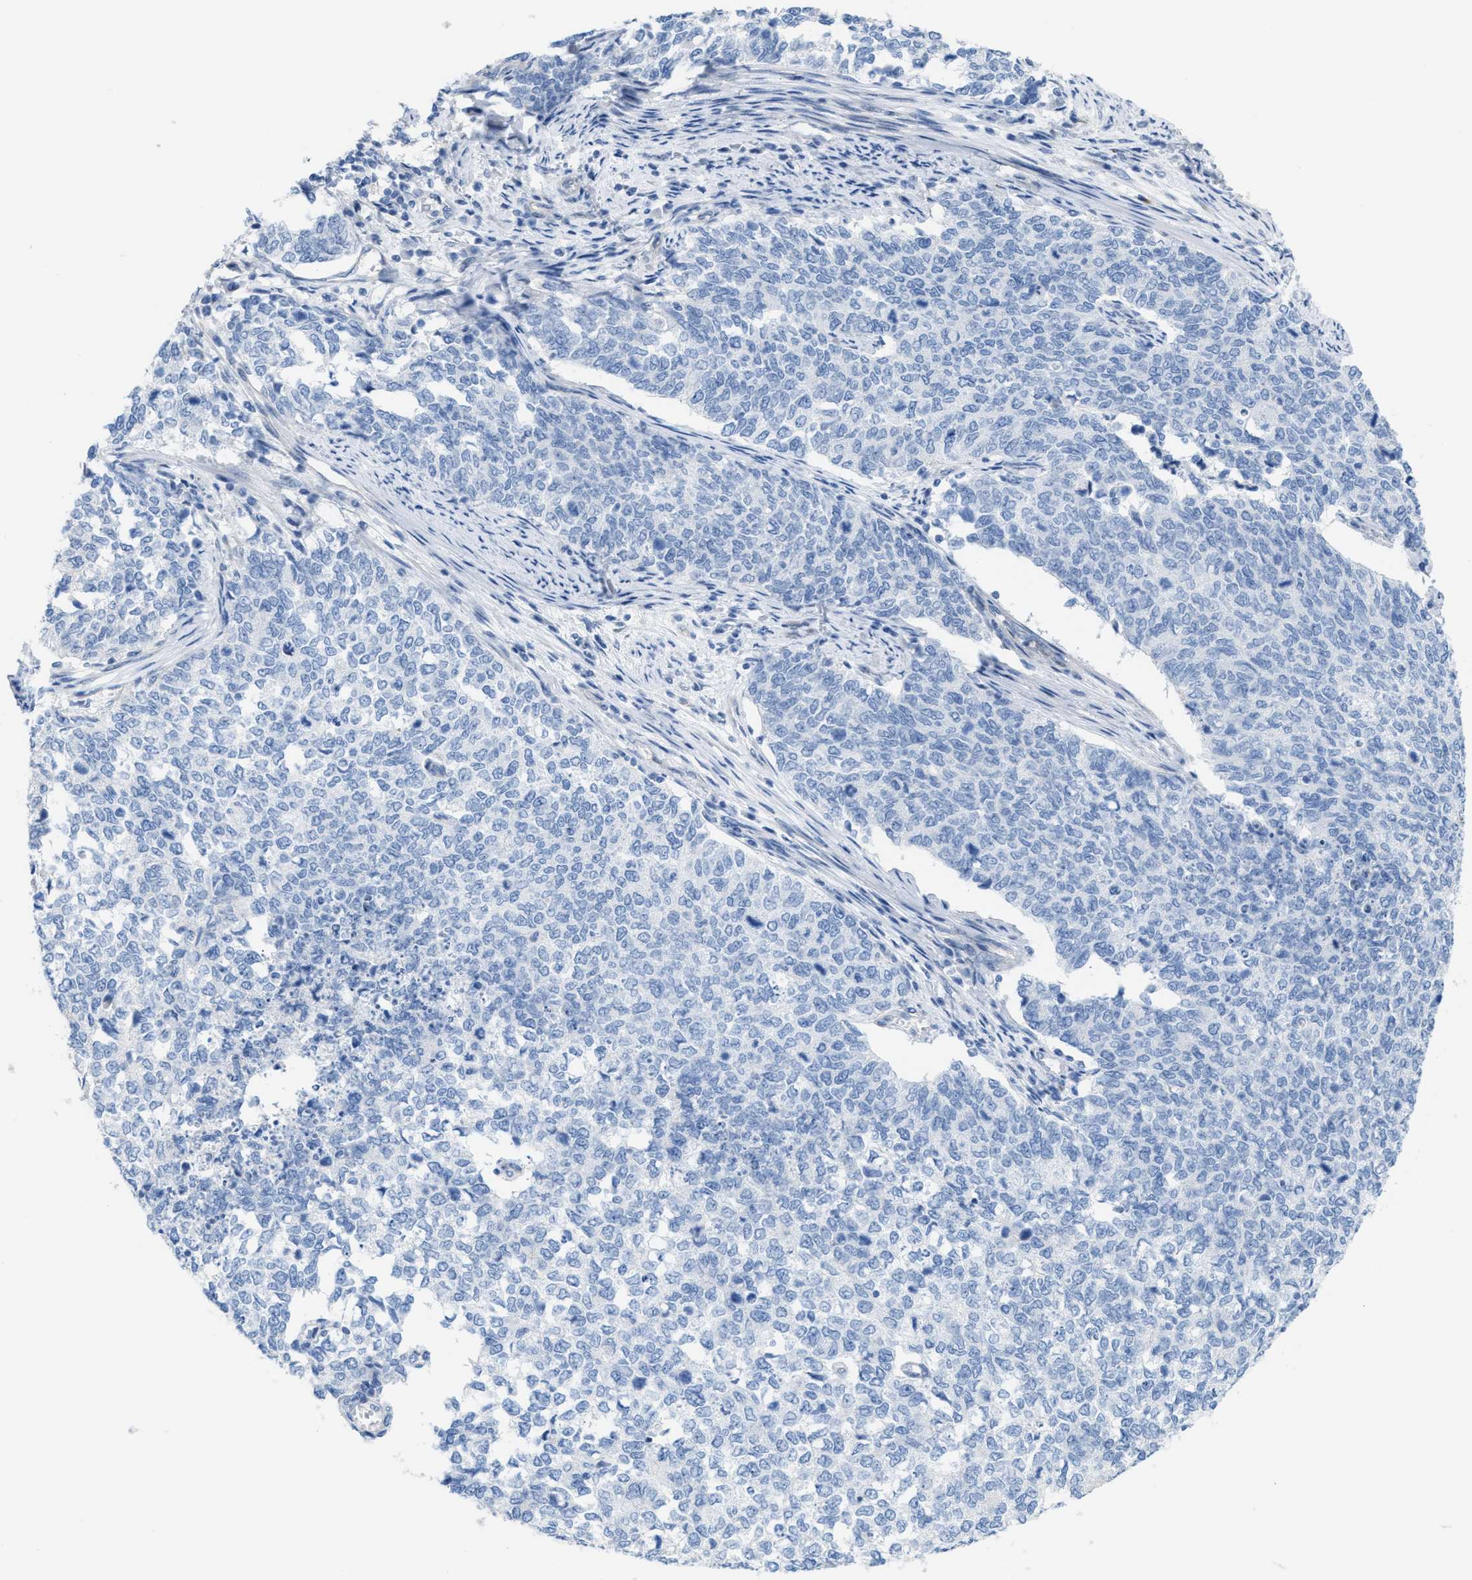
{"staining": {"intensity": "negative", "quantity": "none", "location": "none"}, "tissue": "cervical cancer", "cell_type": "Tumor cells", "image_type": "cancer", "snomed": [{"axis": "morphology", "description": "Squamous cell carcinoma, NOS"}, {"axis": "topography", "description": "Cervix"}], "caption": "IHC micrograph of neoplastic tissue: human cervical squamous cell carcinoma stained with DAB displays no significant protein staining in tumor cells.", "gene": "MPP3", "patient": {"sex": "female", "age": 63}}